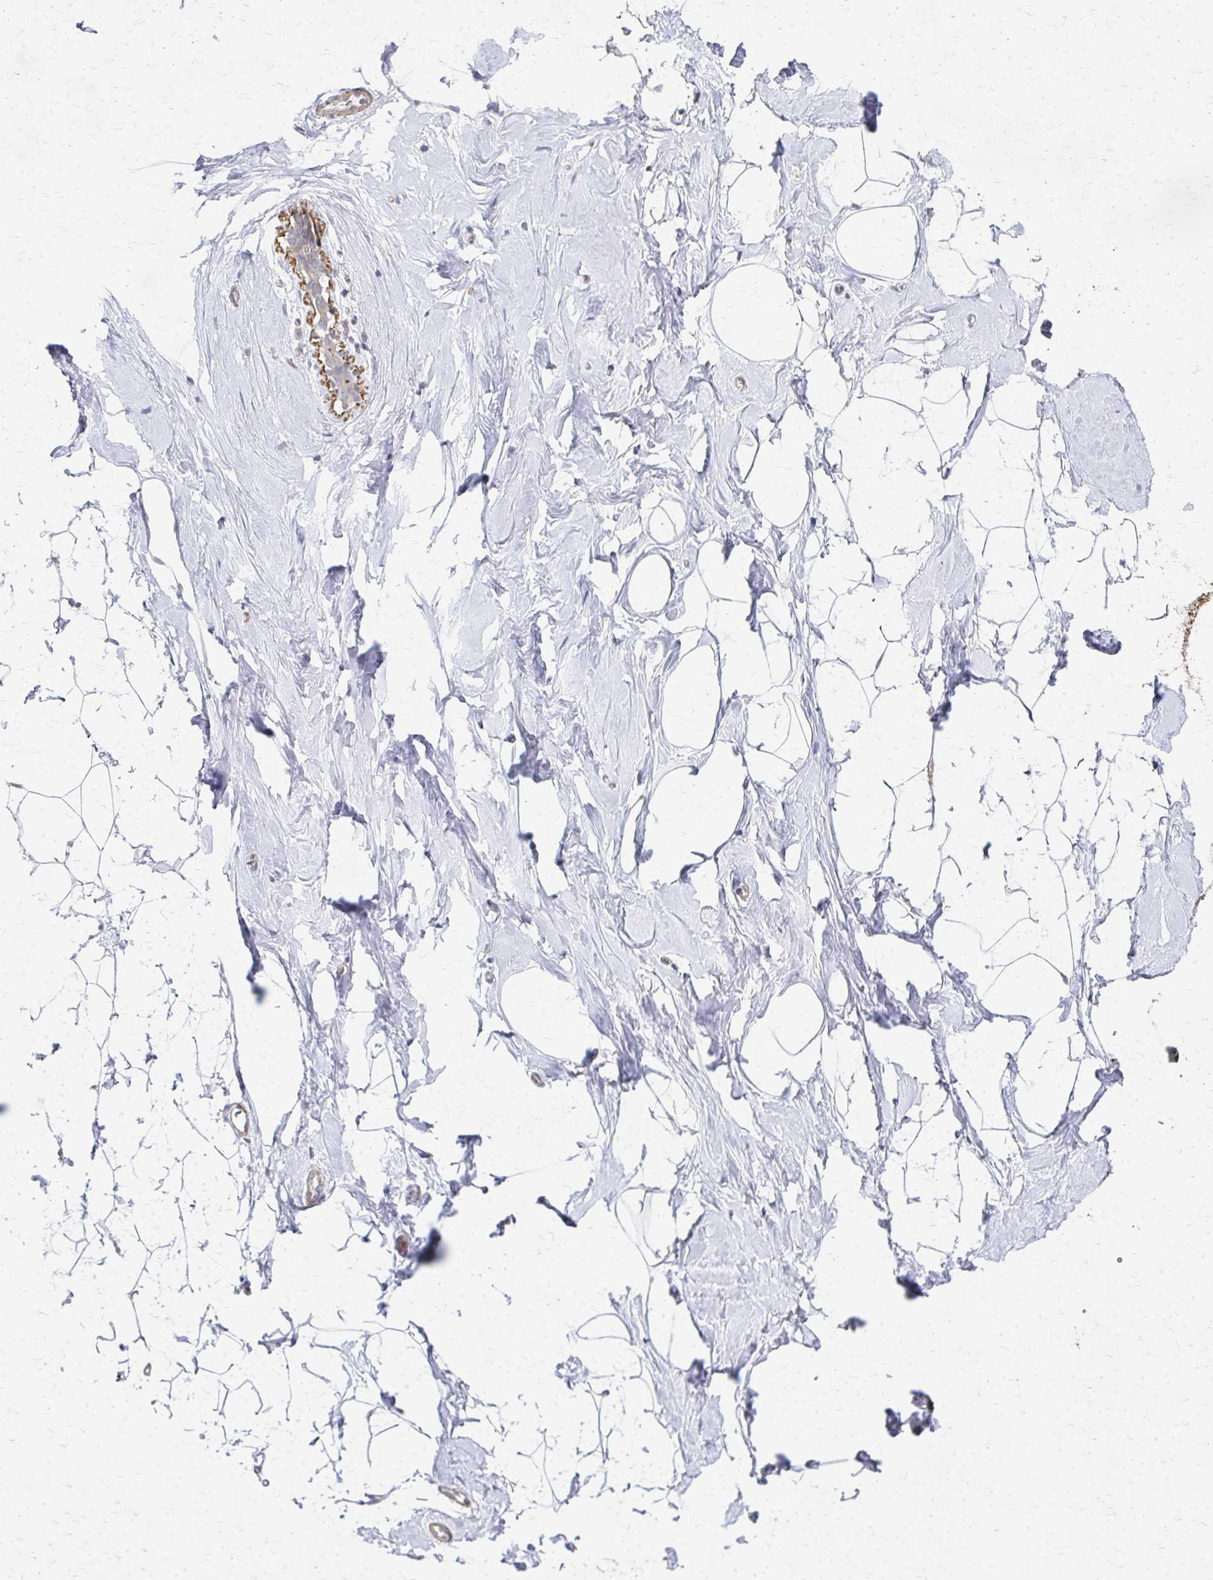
{"staining": {"intensity": "negative", "quantity": "none", "location": "none"}, "tissue": "breast", "cell_type": "Adipocytes", "image_type": "normal", "snomed": [{"axis": "morphology", "description": "Normal tissue, NOS"}, {"axis": "topography", "description": "Breast"}], "caption": "This is an IHC micrograph of unremarkable human breast. There is no positivity in adipocytes.", "gene": "EOLA1", "patient": {"sex": "female", "age": 32}}